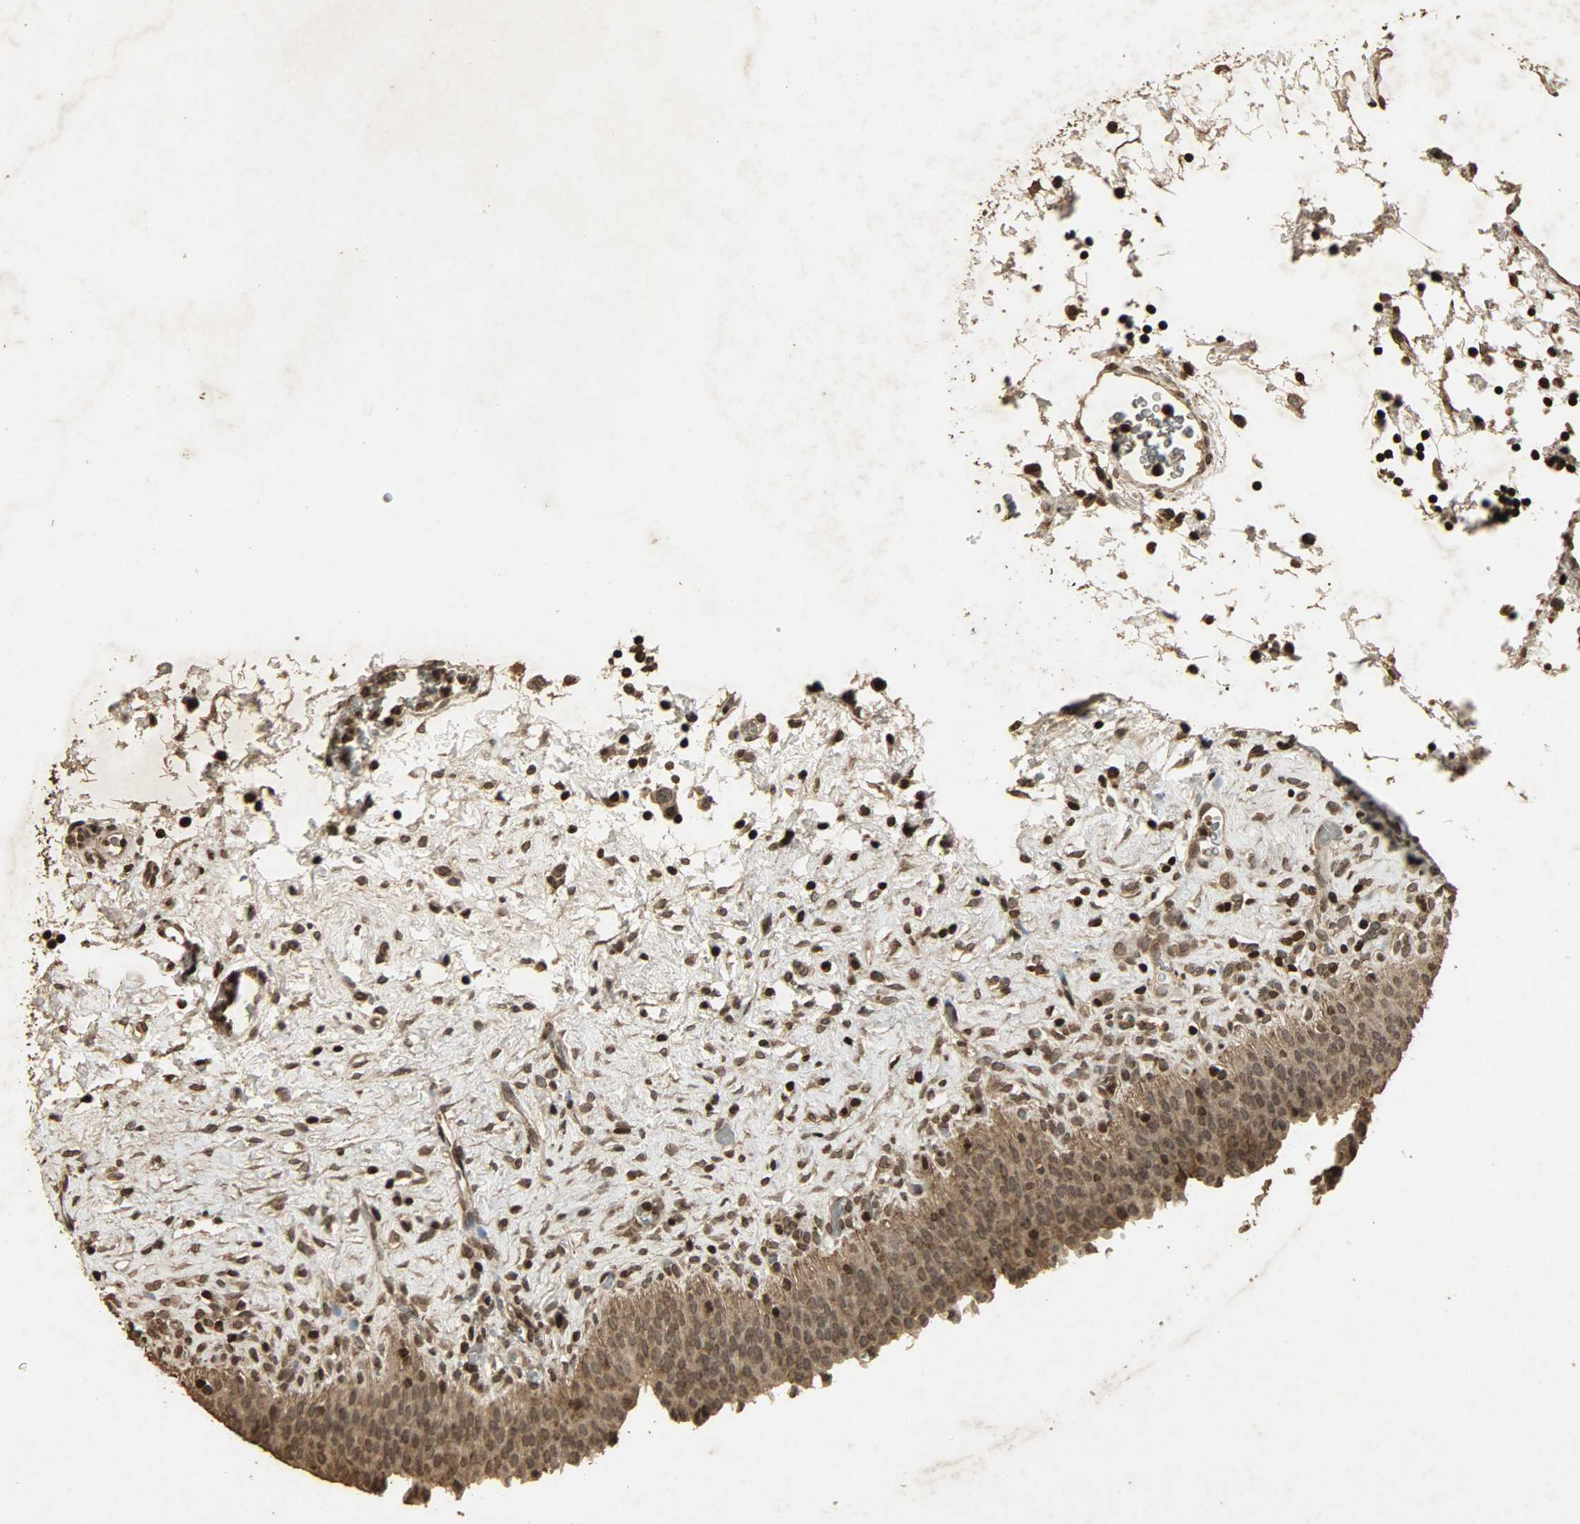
{"staining": {"intensity": "moderate", "quantity": ">75%", "location": "cytoplasmic/membranous,nuclear"}, "tissue": "urinary bladder", "cell_type": "Urothelial cells", "image_type": "normal", "snomed": [{"axis": "morphology", "description": "Normal tissue, NOS"}, {"axis": "topography", "description": "Urinary bladder"}], "caption": "This is a micrograph of immunohistochemistry staining of normal urinary bladder, which shows moderate expression in the cytoplasmic/membranous,nuclear of urothelial cells.", "gene": "PPP3R1", "patient": {"sex": "male", "age": 51}}